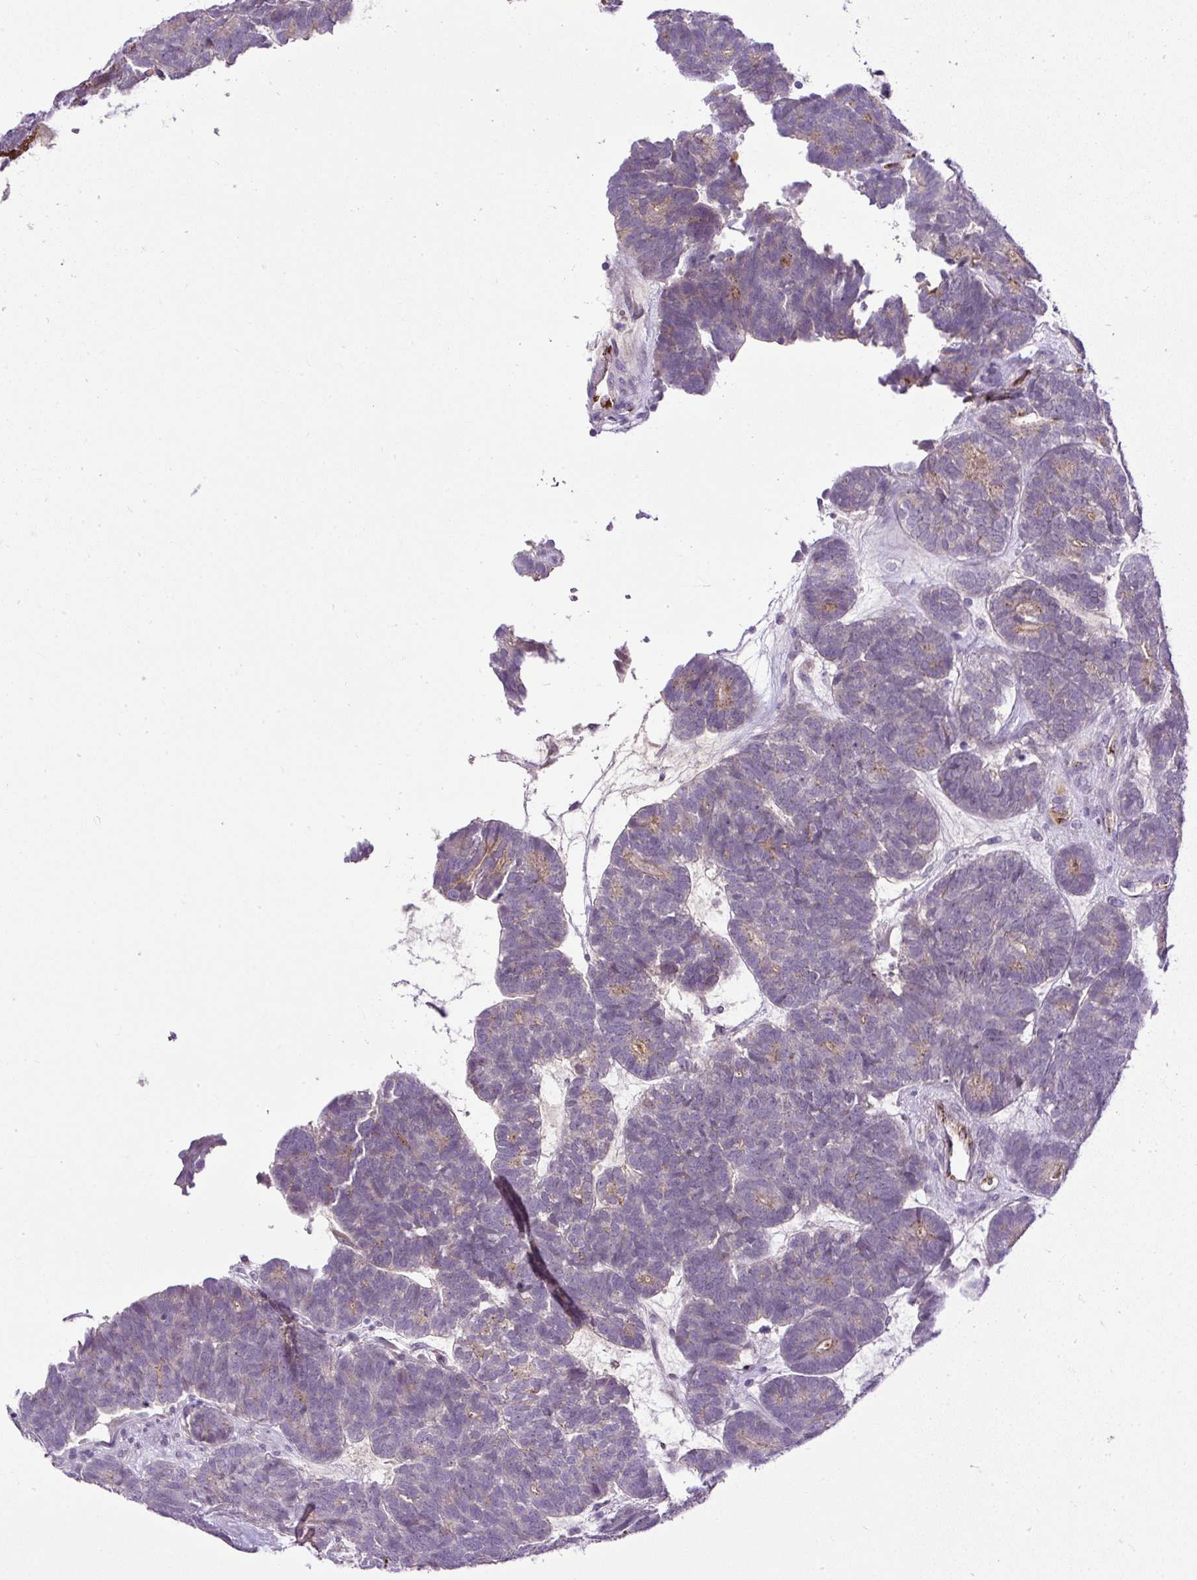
{"staining": {"intensity": "weak", "quantity": "<25%", "location": "cytoplasmic/membranous"}, "tissue": "head and neck cancer", "cell_type": "Tumor cells", "image_type": "cancer", "snomed": [{"axis": "morphology", "description": "Adenocarcinoma, NOS"}, {"axis": "topography", "description": "Head-Neck"}], "caption": "DAB immunohistochemical staining of human head and neck adenocarcinoma demonstrates no significant expression in tumor cells.", "gene": "LEFTY2", "patient": {"sex": "female", "age": 81}}